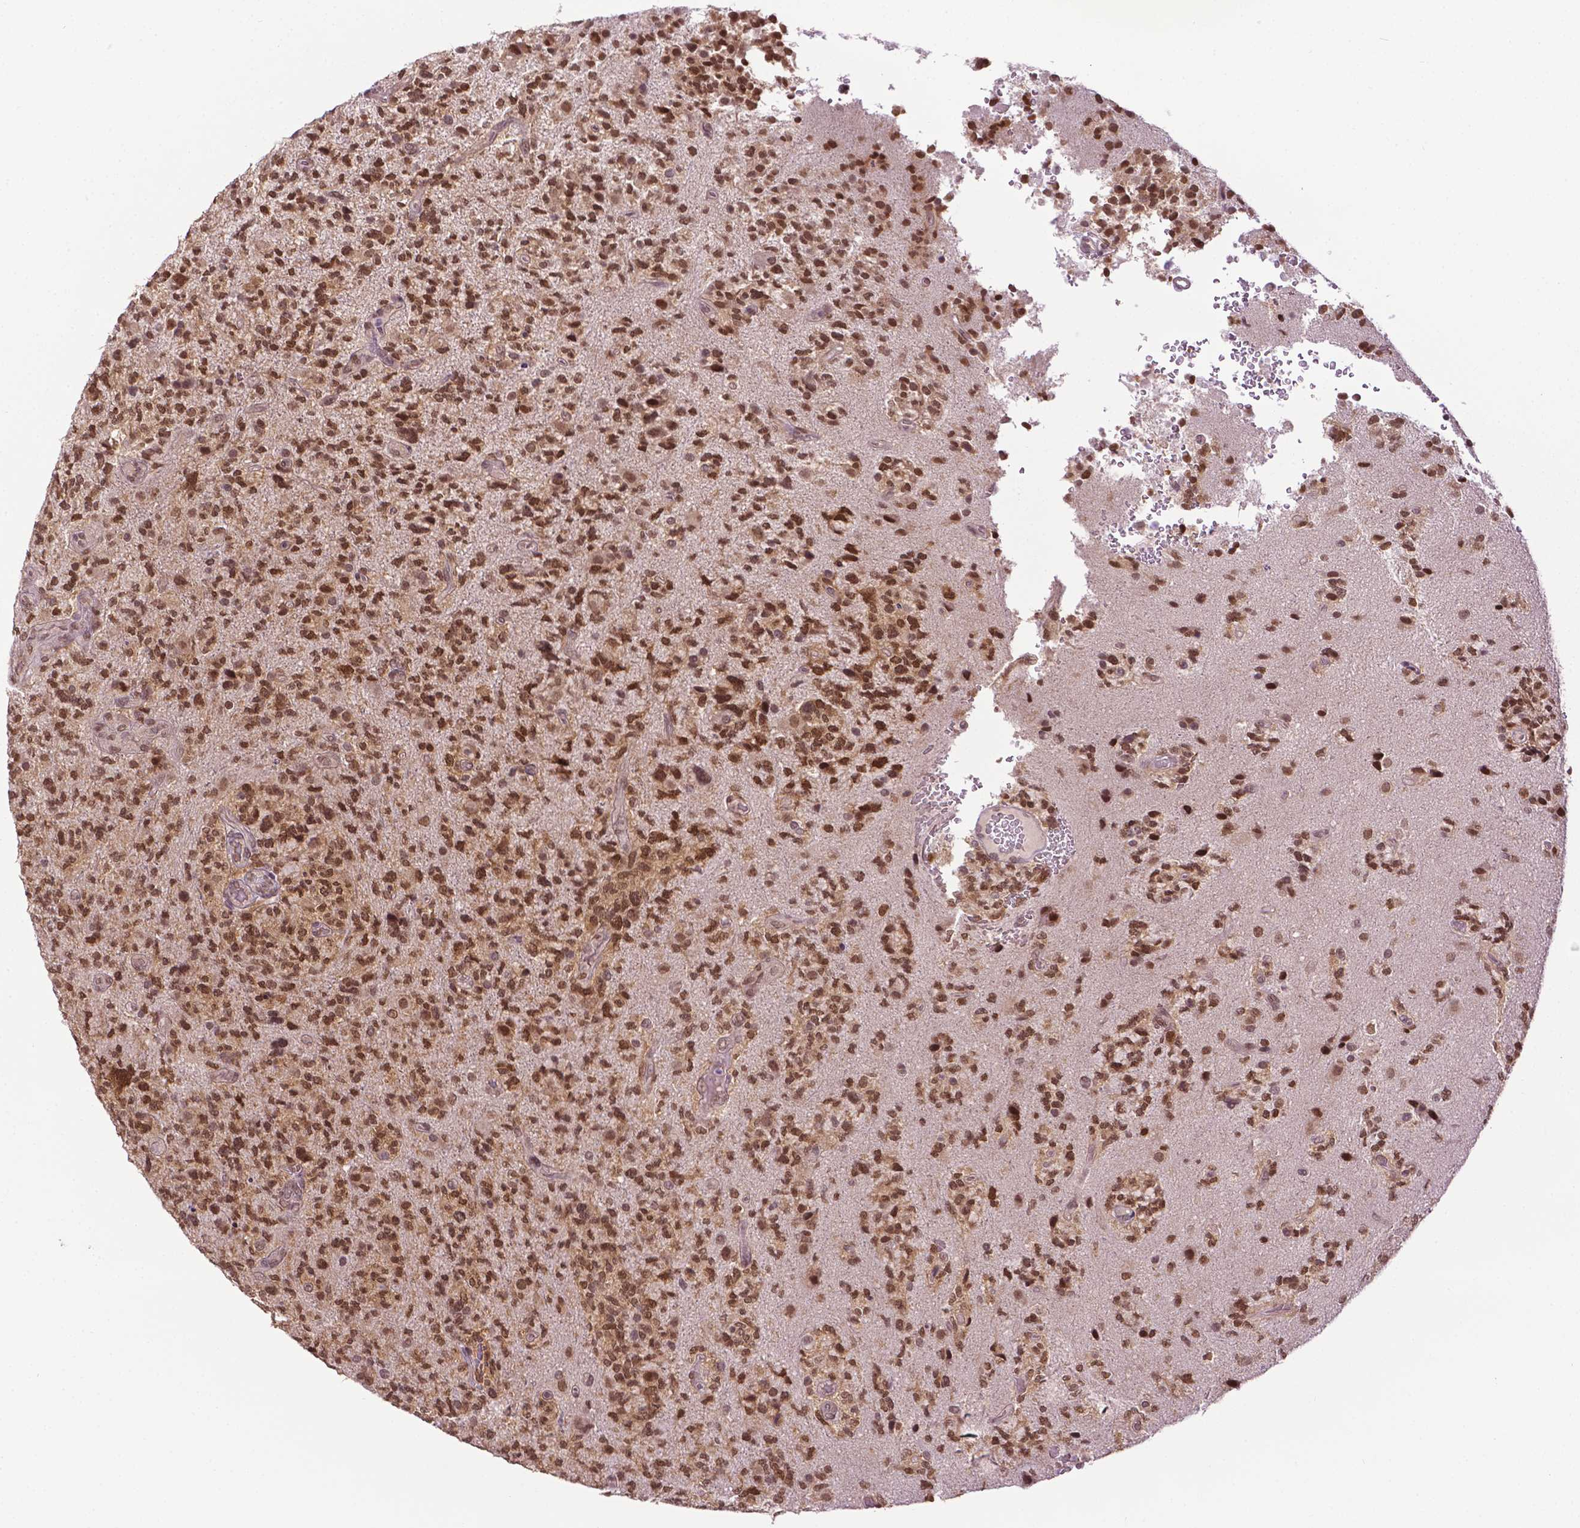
{"staining": {"intensity": "strong", "quantity": ">75%", "location": "nuclear"}, "tissue": "glioma", "cell_type": "Tumor cells", "image_type": "cancer", "snomed": [{"axis": "morphology", "description": "Glioma, malignant, High grade"}, {"axis": "topography", "description": "Brain"}], "caption": "About >75% of tumor cells in human glioma exhibit strong nuclear protein expression as visualized by brown immunohistochemical staining.", "gene": "UBQLN4", "patient": {"sex": "female", "age": 71}}